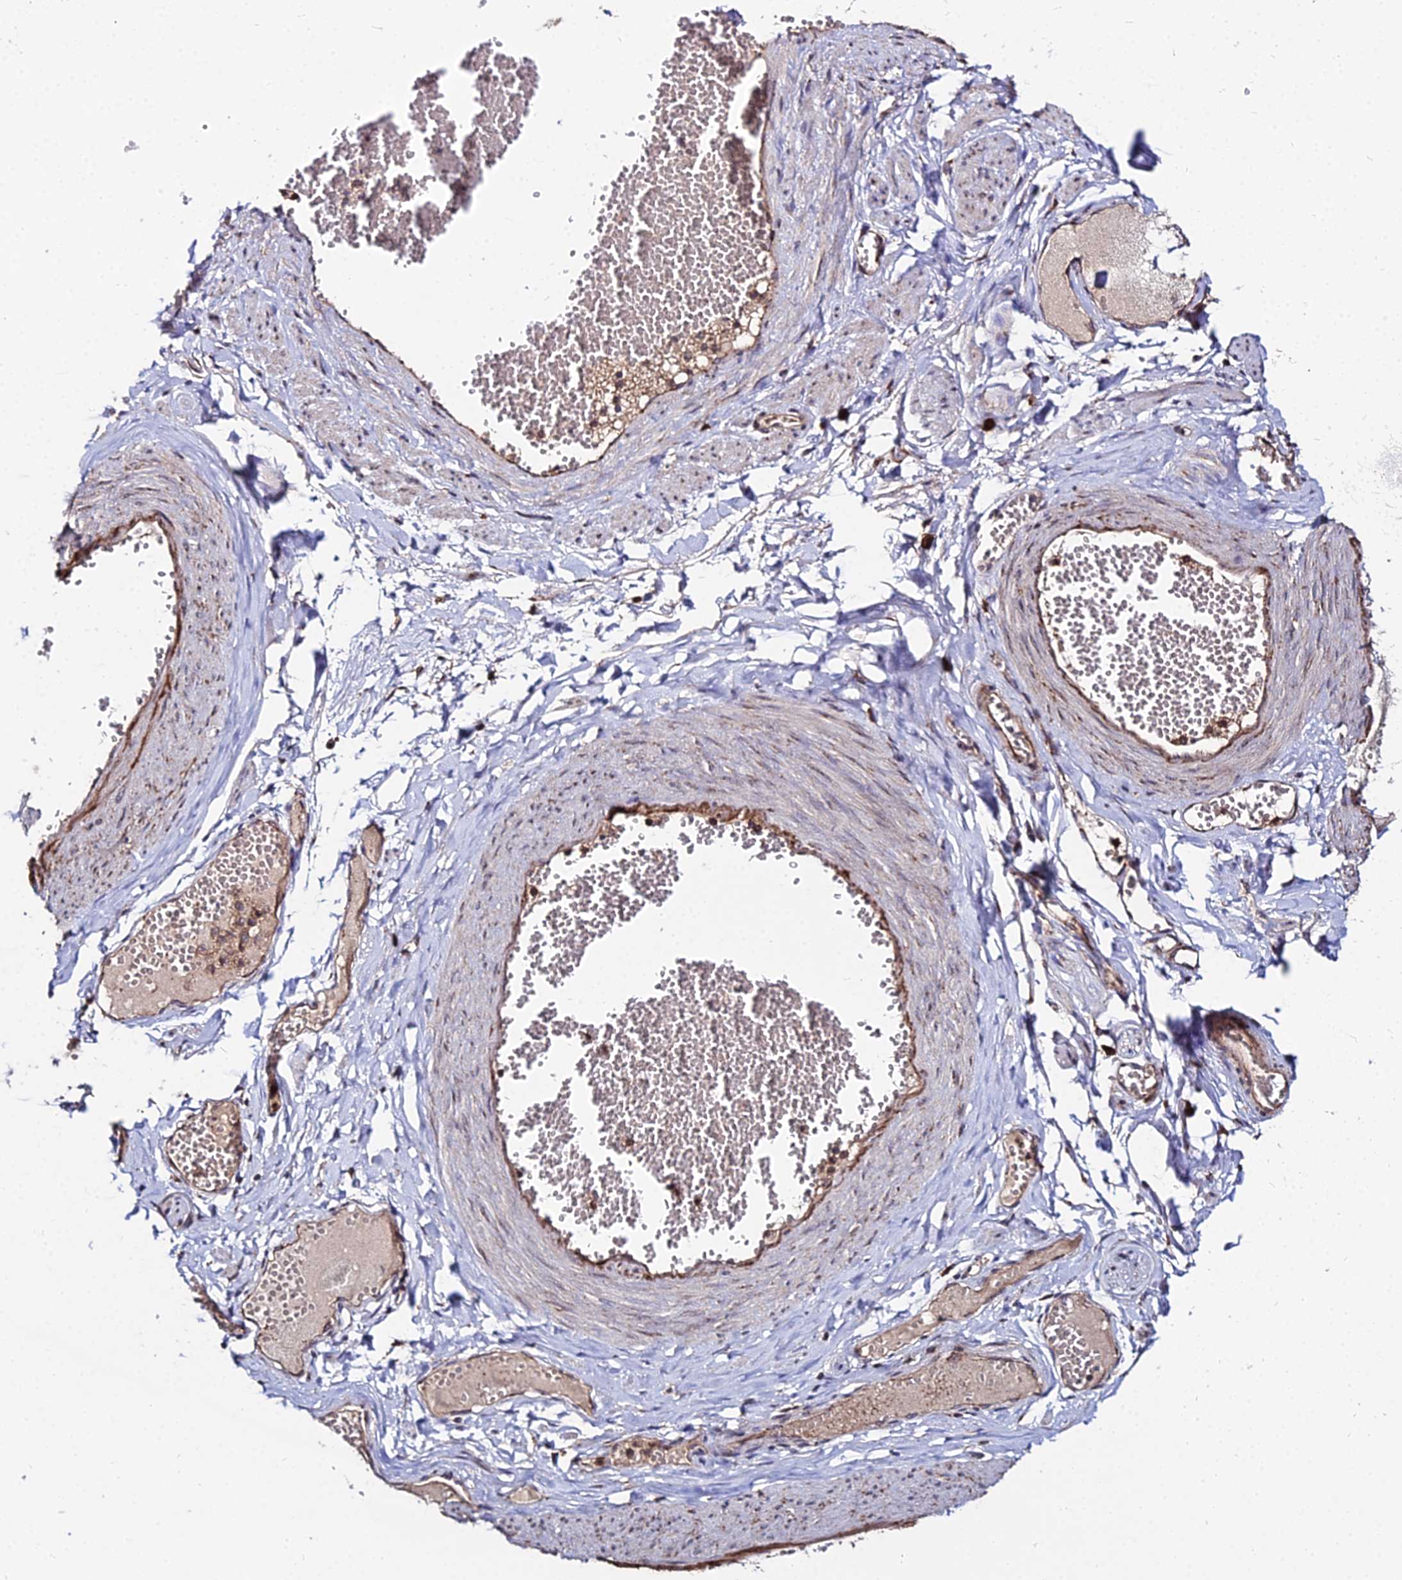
{"staining": {"intensity": "weak", "quantity": "25%-75%", "location": "cytoplasmic/membranous"}, "tissue": "soft tissue", "cell_type": "Fibroblasts", "image_type": "normal", "snomed": [{"axis": "morphology", "description": "Normal tissue, NOS"}, {"axis": "topography", "description": "Smooth muscle"}, {"axis": "topography", "description": "Peripheral nerve tissue"}], "caption": "Protein analysis of benign soft tissue demonstrates weak cytoplasmic/membranous staining in about 25%-75% of fibroblasts.", "gene": "ENSG00000258465", "patient": {"sex": "female", "age": 39}}